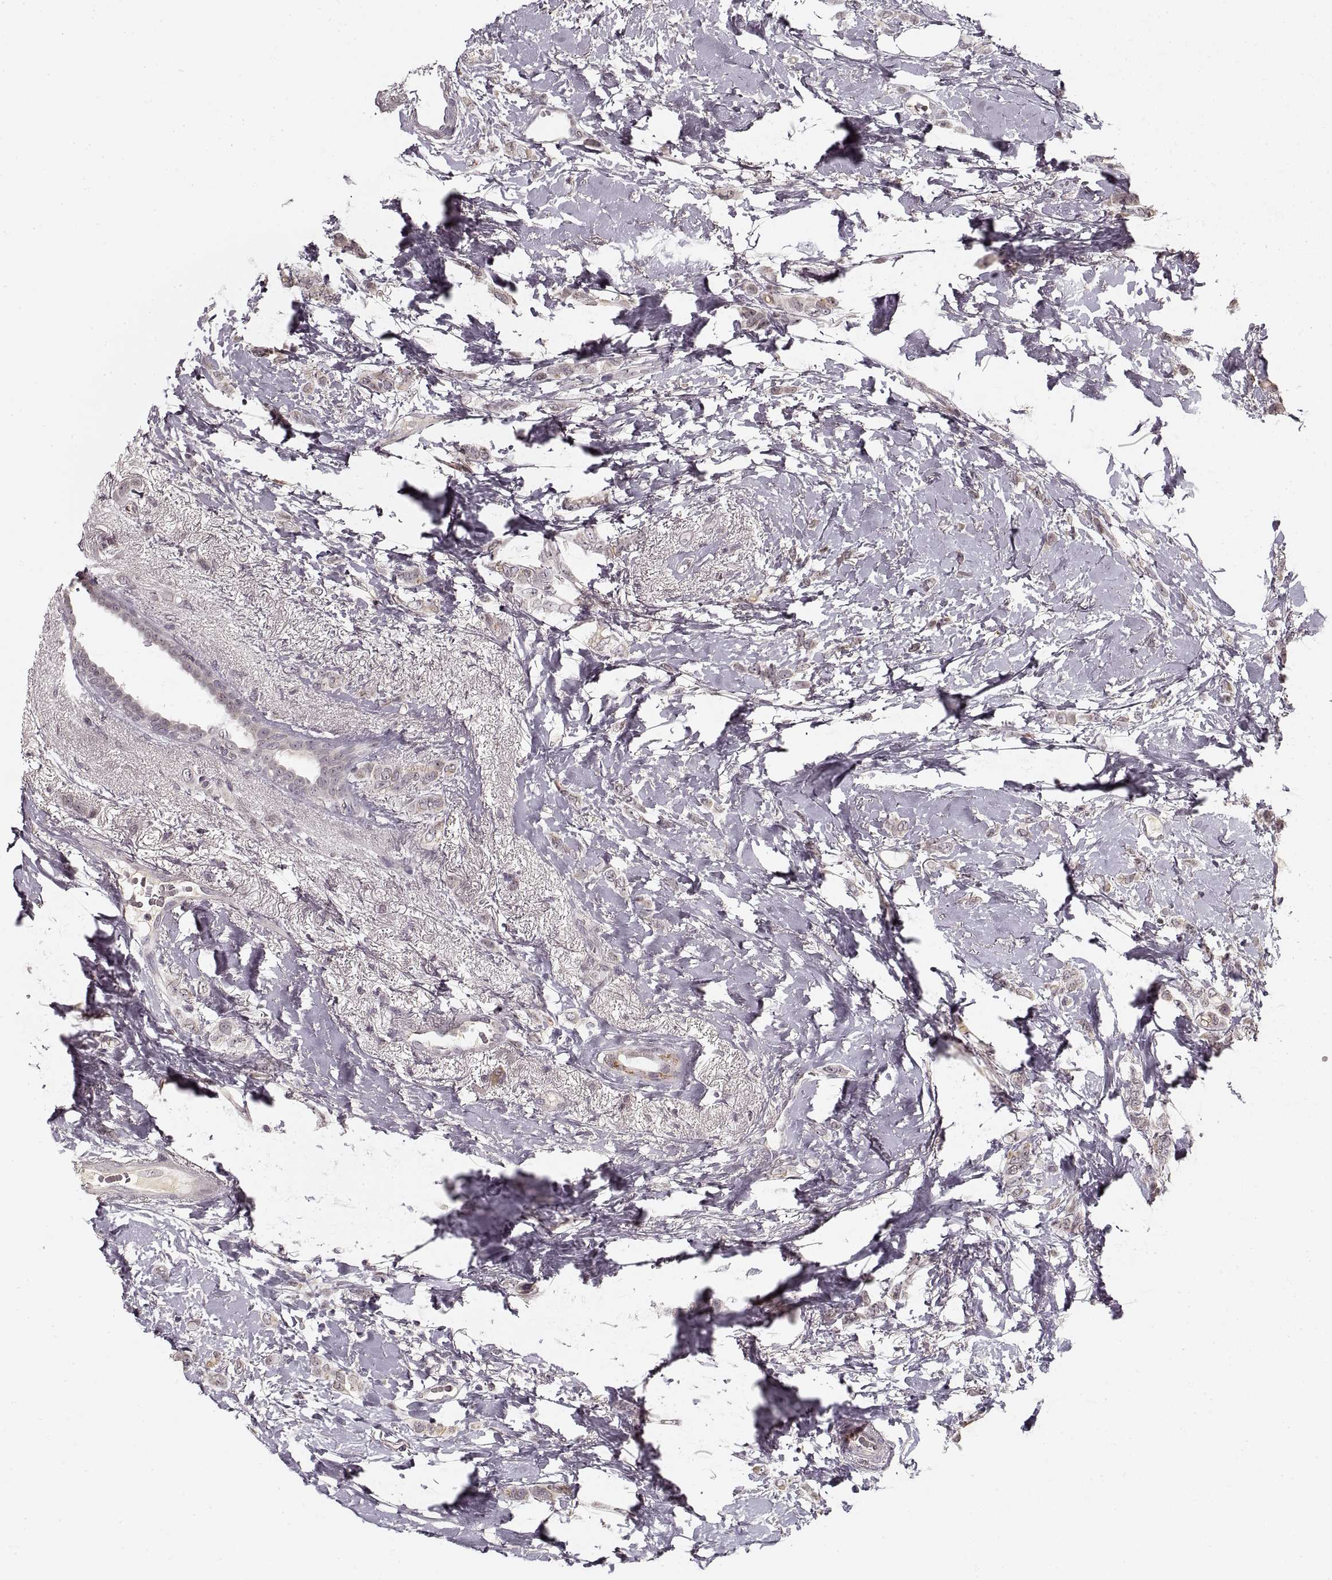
{"staining": {"intensity": "negative", "quantity": "none", "location": "none"}, "tissue": "breast cancer", "cell_type": "Tumor cells", "image_type": "cancer", "snomed": [{"axis": "morphology", "description": "Lobular carcinoma"}, {"axis": "topography", "description": "Breast"}], "caption": "High magnification brightfield microscopy of lobular carcinoma (breast) stained with DAB (3,3'-diaminobenzidine) (brown) and counterstained with hematoxylin (blue): tumor cells show no significant positivity.", "gene": "ASIC3", "patient": {"sex": "female", "age": 66}}